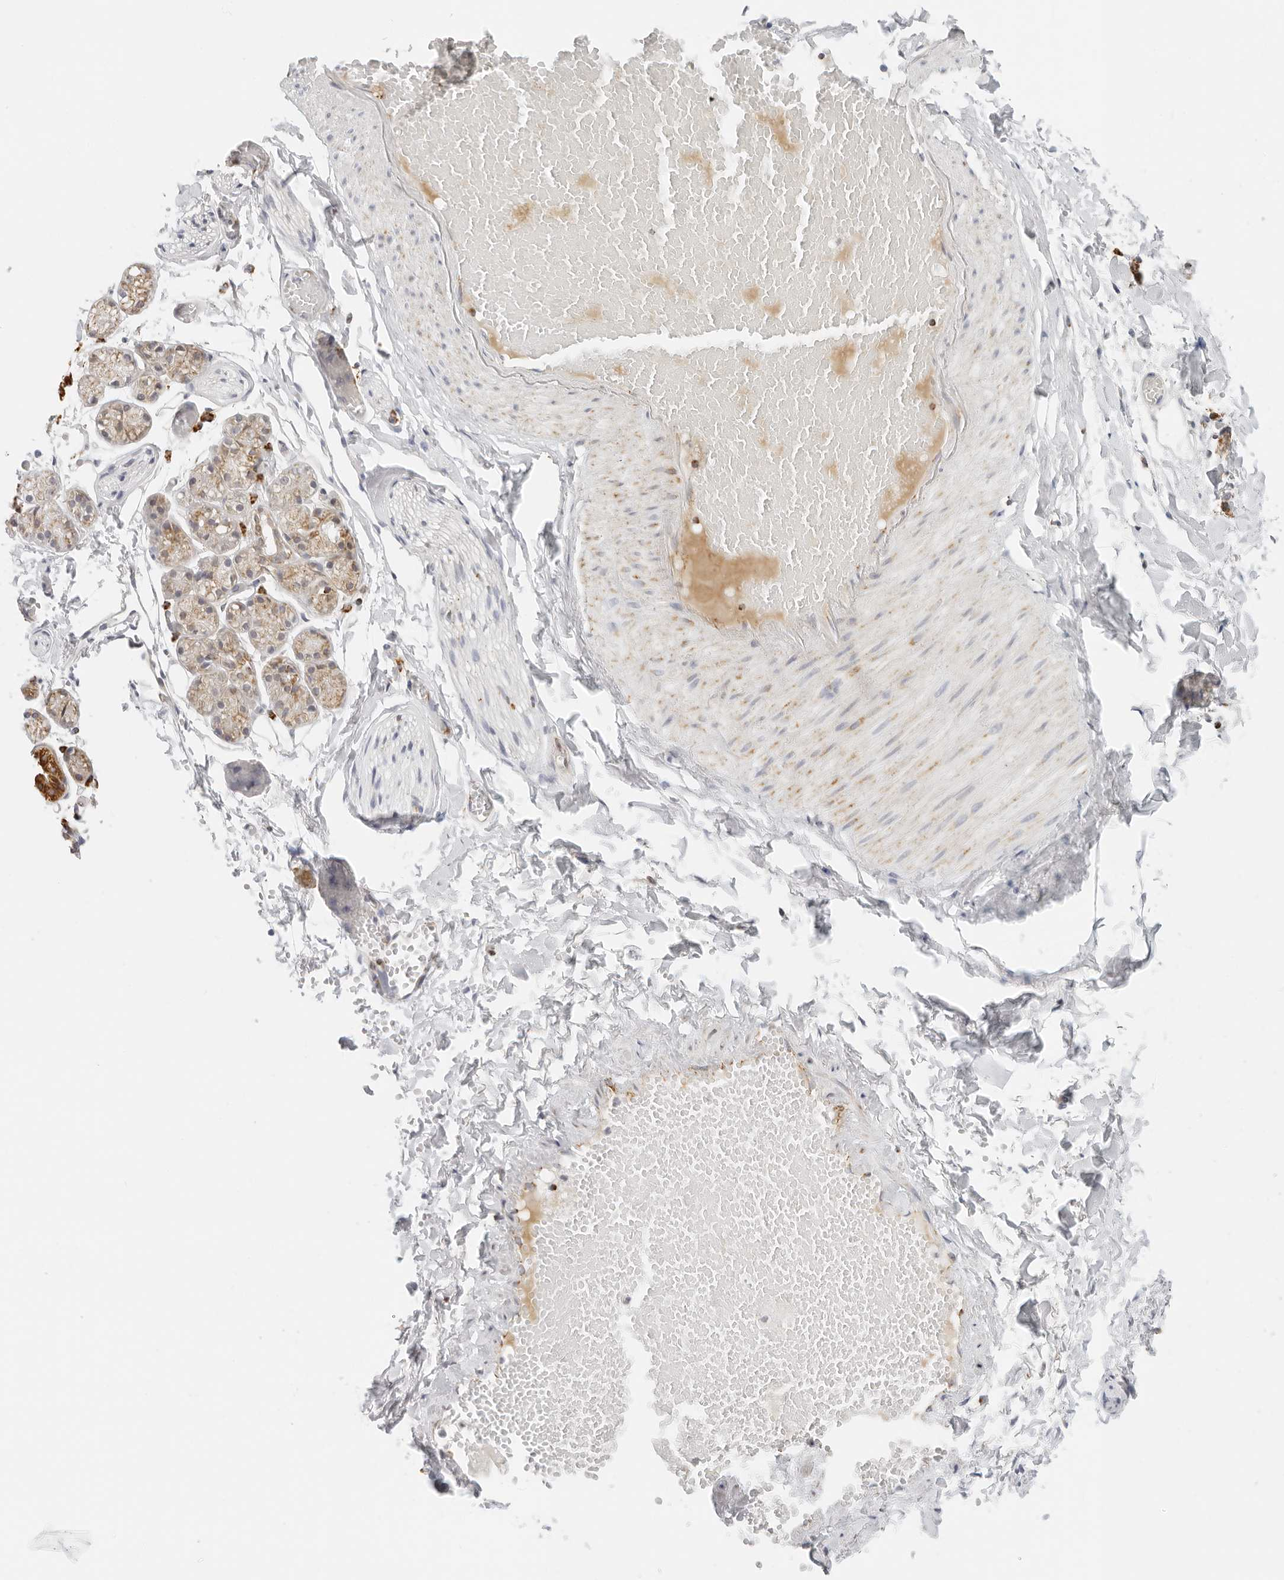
{"staining": {"intensity": "moderate", "quantity": "<25%", "location": "cytoplasmic/membranous"}, "tissue": "salivary gland", "cell_type": "Glandular cells", "image_type": "normal", "snomed": [{"axis": "morphology", "description": "Normal tissue, NOS"}, {"axis": "topography", "description": "Salivary gland"}], "caption": "Unremarkable salivary gland demonstrates moderate cytoplasmic/membranous positivity in approximately <25% of glandular cells, visualized by immunohistochemistry.", "gene": "RC3H1", "patient": {"sex": "male", "age": 63}}